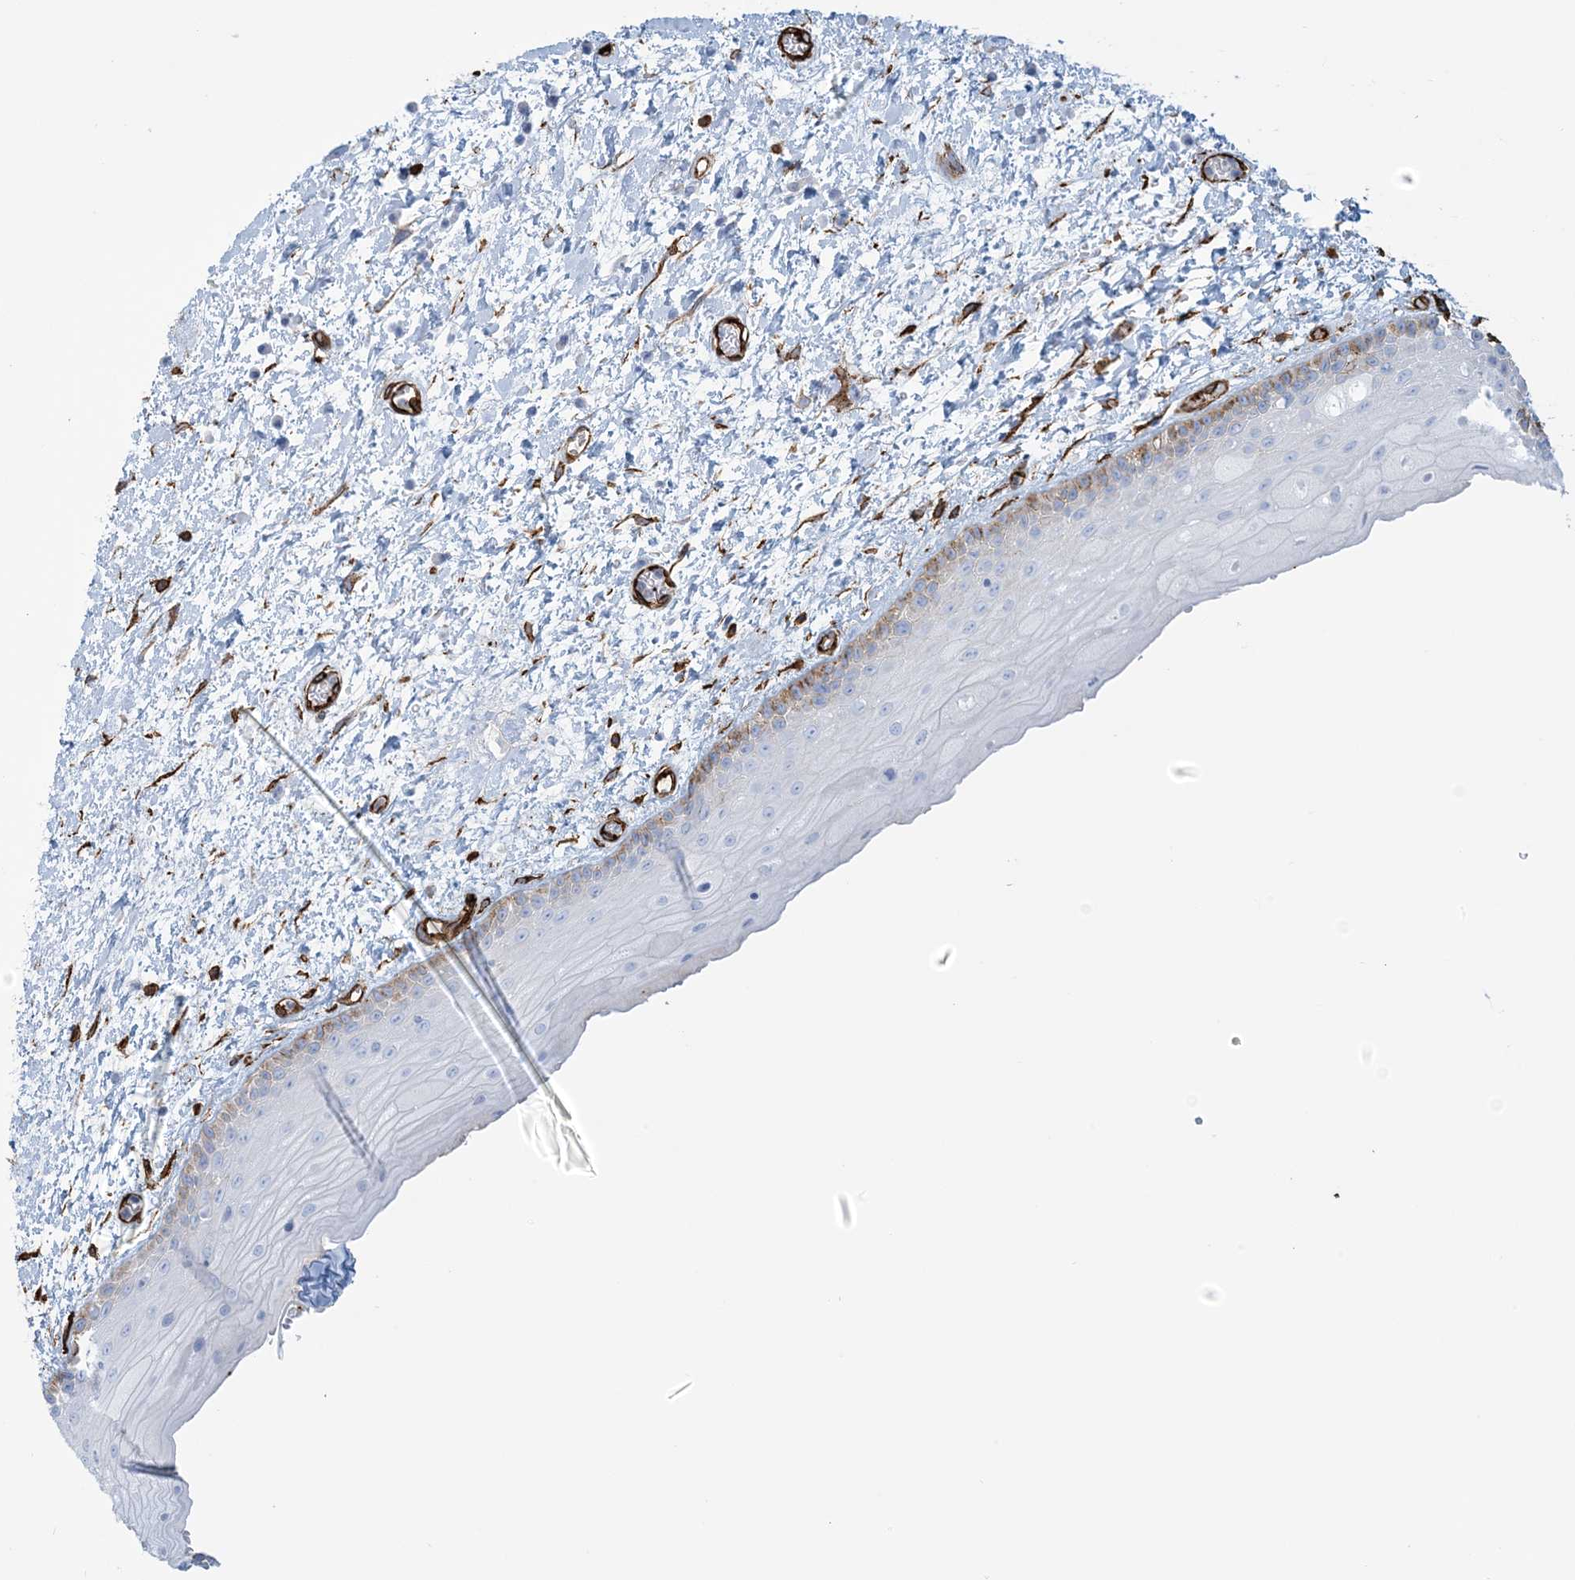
{"staining": {"intensity": "moderate", "quantity": "<25%", "location": "cytoplasmic/membranous"}, "tissue": "oral mucosa", "cell_type": "Squamous epithelial cells", "image_type": "normal", "snomed": [{"axis": "morphology", "description": "Normal tissue, NOS"}, {"axis": "topography", "description": "Oral tissue"}], "caption": "Protein expression analysis of benign human oral mucosa reveals moderate cytoplasmic/membranous positivity in about <25% of squamous epithelial cells. (DAB IHC, brown staining for protein, blue staining for nuclei).", "gene": "EPS8L3", "patient": {"sex": "female", "age": 76}}